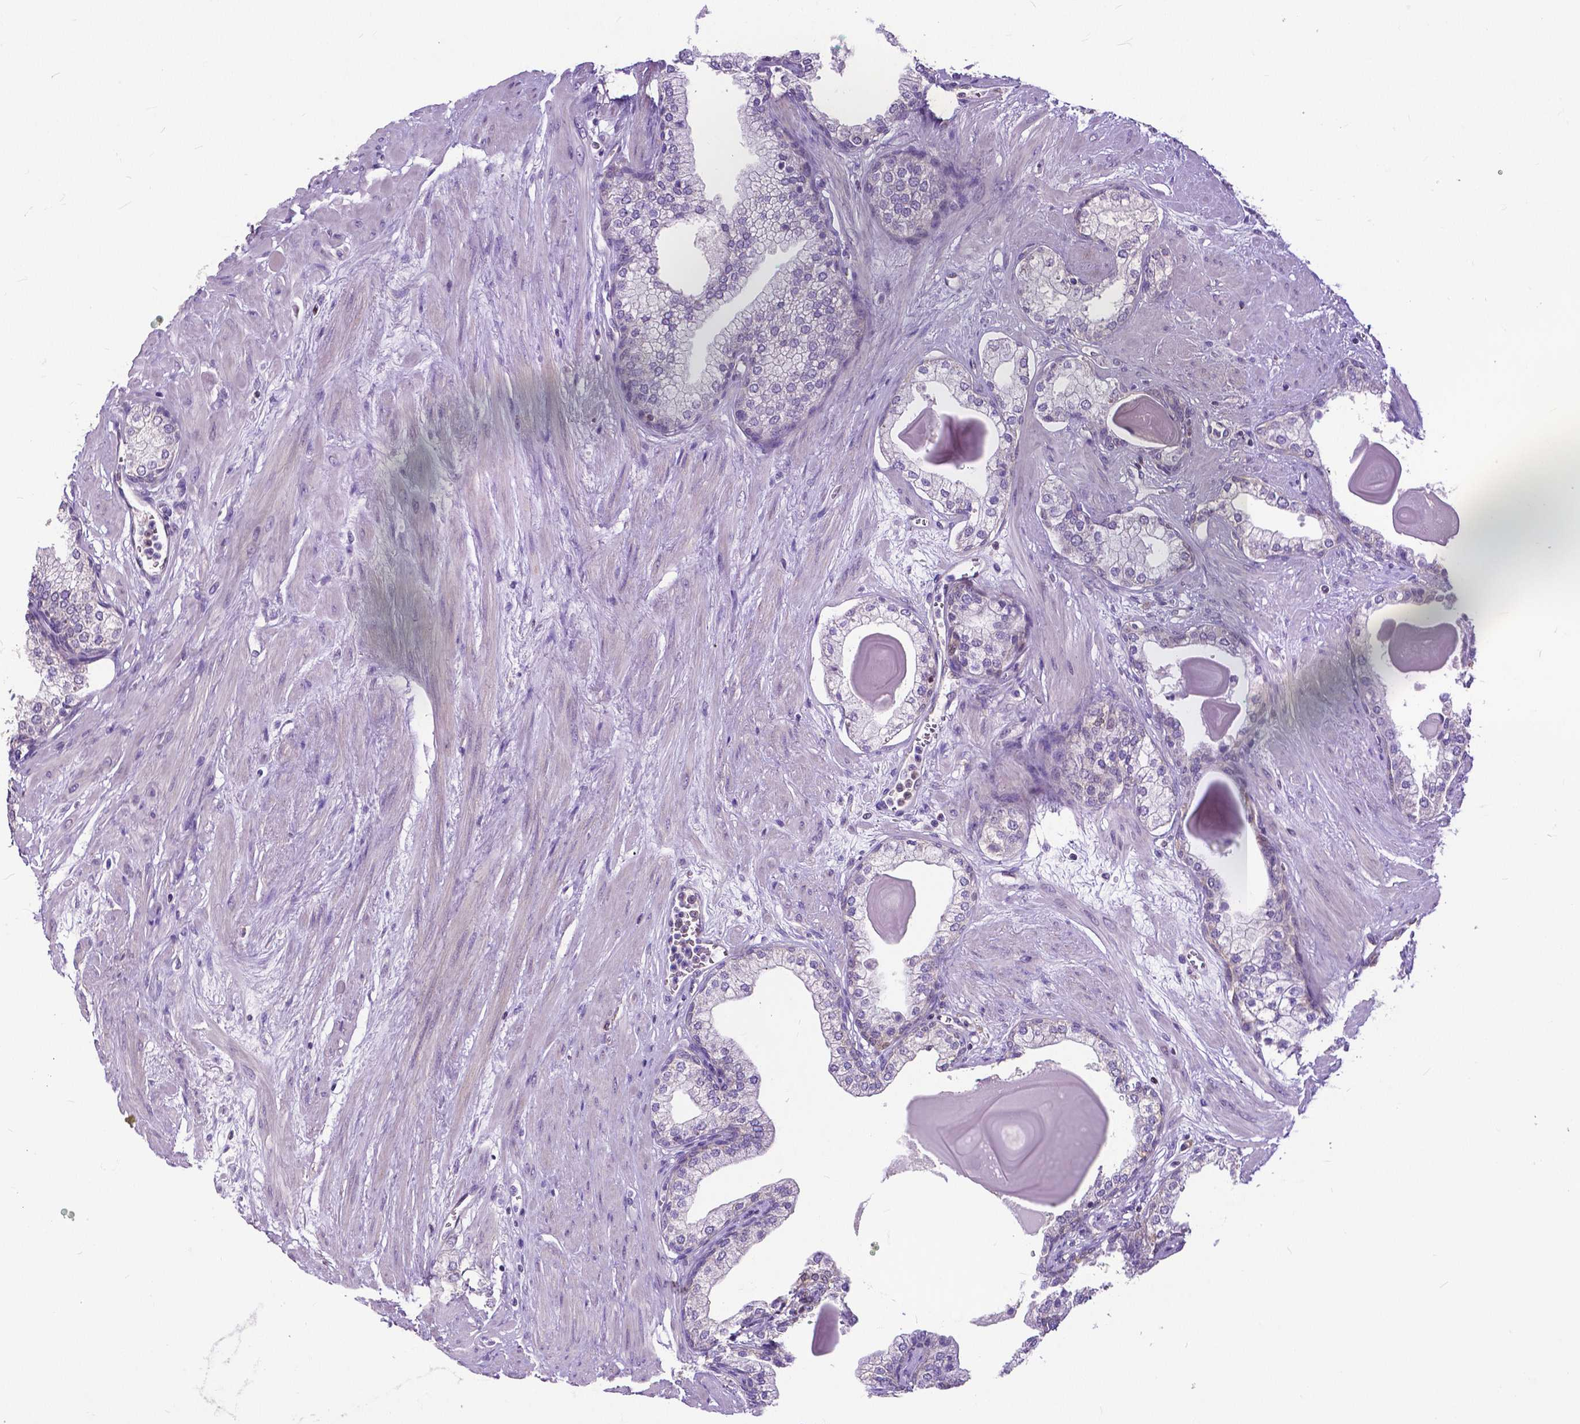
{"staining": {"intensity": "negative", "quantity": "none", "location": "none"}, "tissue": "prostate cancer", "cell_type": "Tumor cells", "image_type": "cancer", "snomed": [{"axis": "morphology", "description": "Adenocarcinoma, Low grade"}, {"axis": "topography", "description": "Prostate"}], "caption": "A high-resolution histopathology image shows immunohistochemistry staining of low-grade adenocarcinoma (prostate), which demonstrates no significant staining in tumor cells.", "gene": "MCL1", "patient": {"sex": "male", "age": 64}}